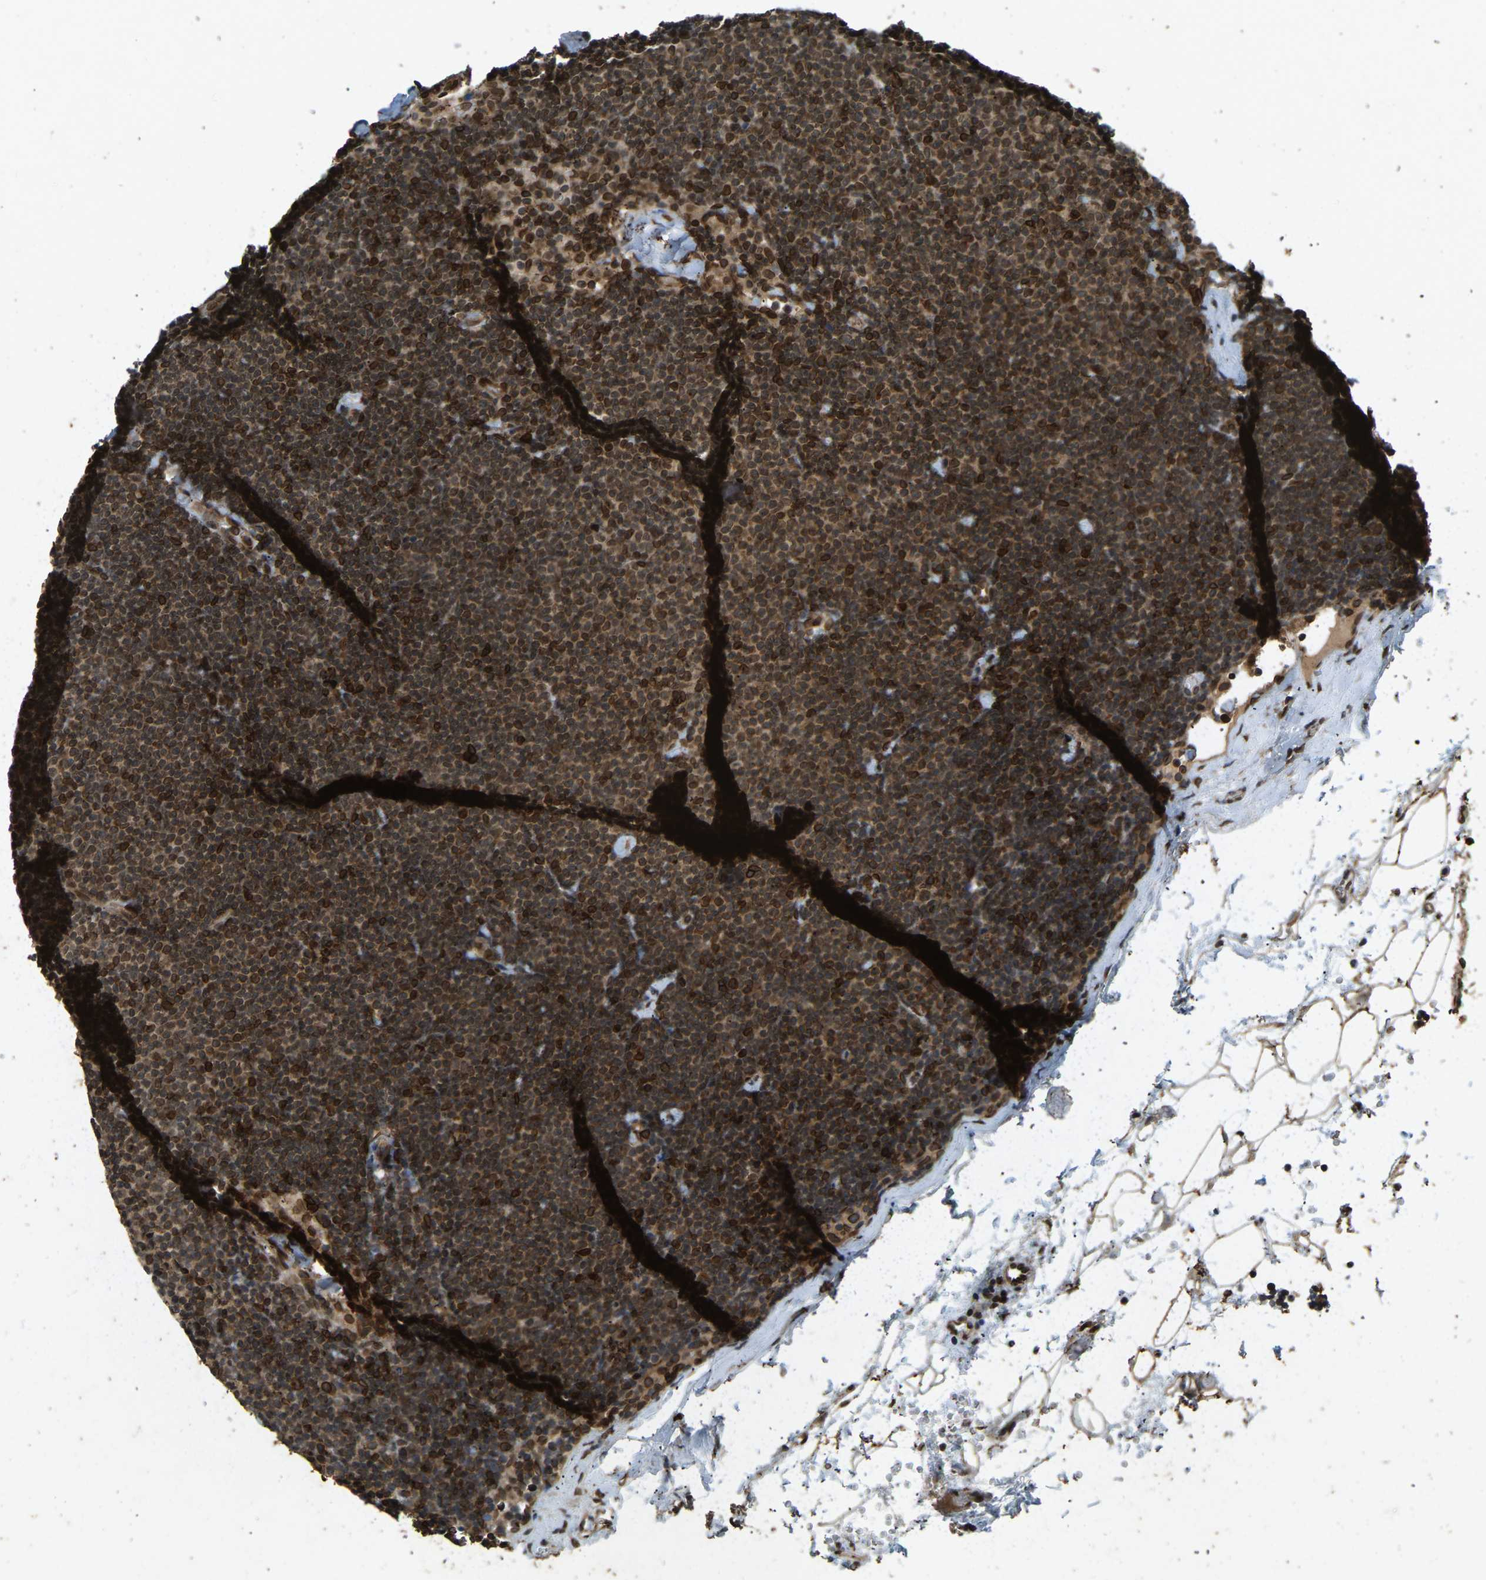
{"staining": {"intensity": "moderate", "quantity": ">75%", "location": "cytoplasmic/membranous,nuclear"}, "tissue": "lymphoma", "cell_type": "Tumor cells", "image_type": "cancer", "snomed": [{"axis": "morphology", "description": "Malignant lymphoma, non-Hodgkin's type, Low grade"}, {"axis": "topography", "description": "Lymph node"}], "caption": "Protein staining demonstrates moderate cytoplasmic/membranous and nuclear expression in approximately >75% of tumor cells in lymphoma.", "gene": "SYNE1", "patient": {"sex": "female", "age": 53}}